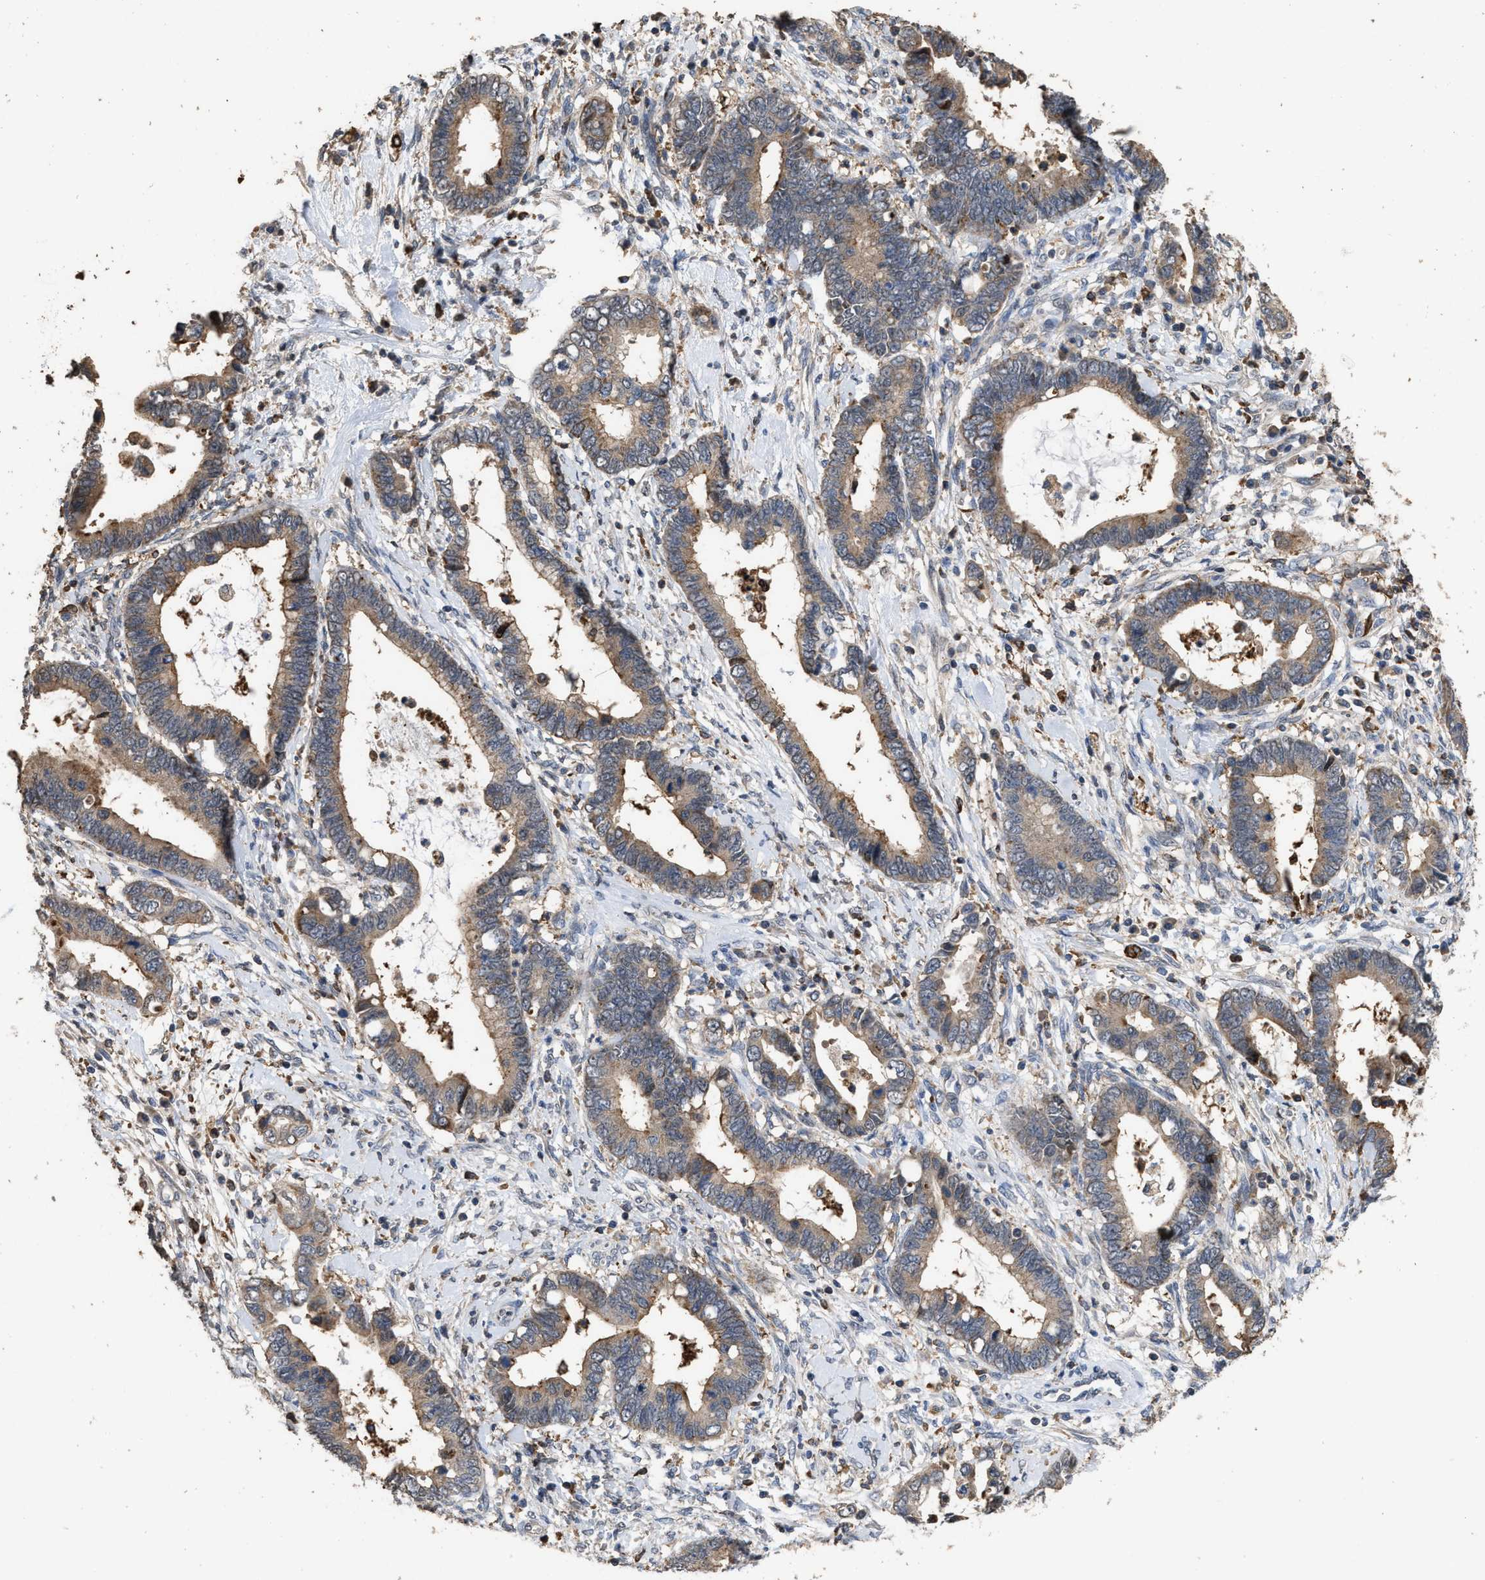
{"staining": {"intensity": "moderate", "quantity": ">75%", "location": "cytoplasmic/membranous"}, "tissue": "cervical cancer", "cell_type": "Tumor cells", "image_type": "cancer", "snomed": [{"axis": "morphology", "description": "Adenocarcinoma, NOS"}, {"axis": "topography", "description": "Cervix"}], "caption": "Human cervical cancer (adenocarcinoma) stained with a brown dye demonstrates moderate cytoplasmic/membranous positive expression in about >75% of tumor cells.", "gene": "TDRKH", "patient": {"sex": "female", "age": 44}}